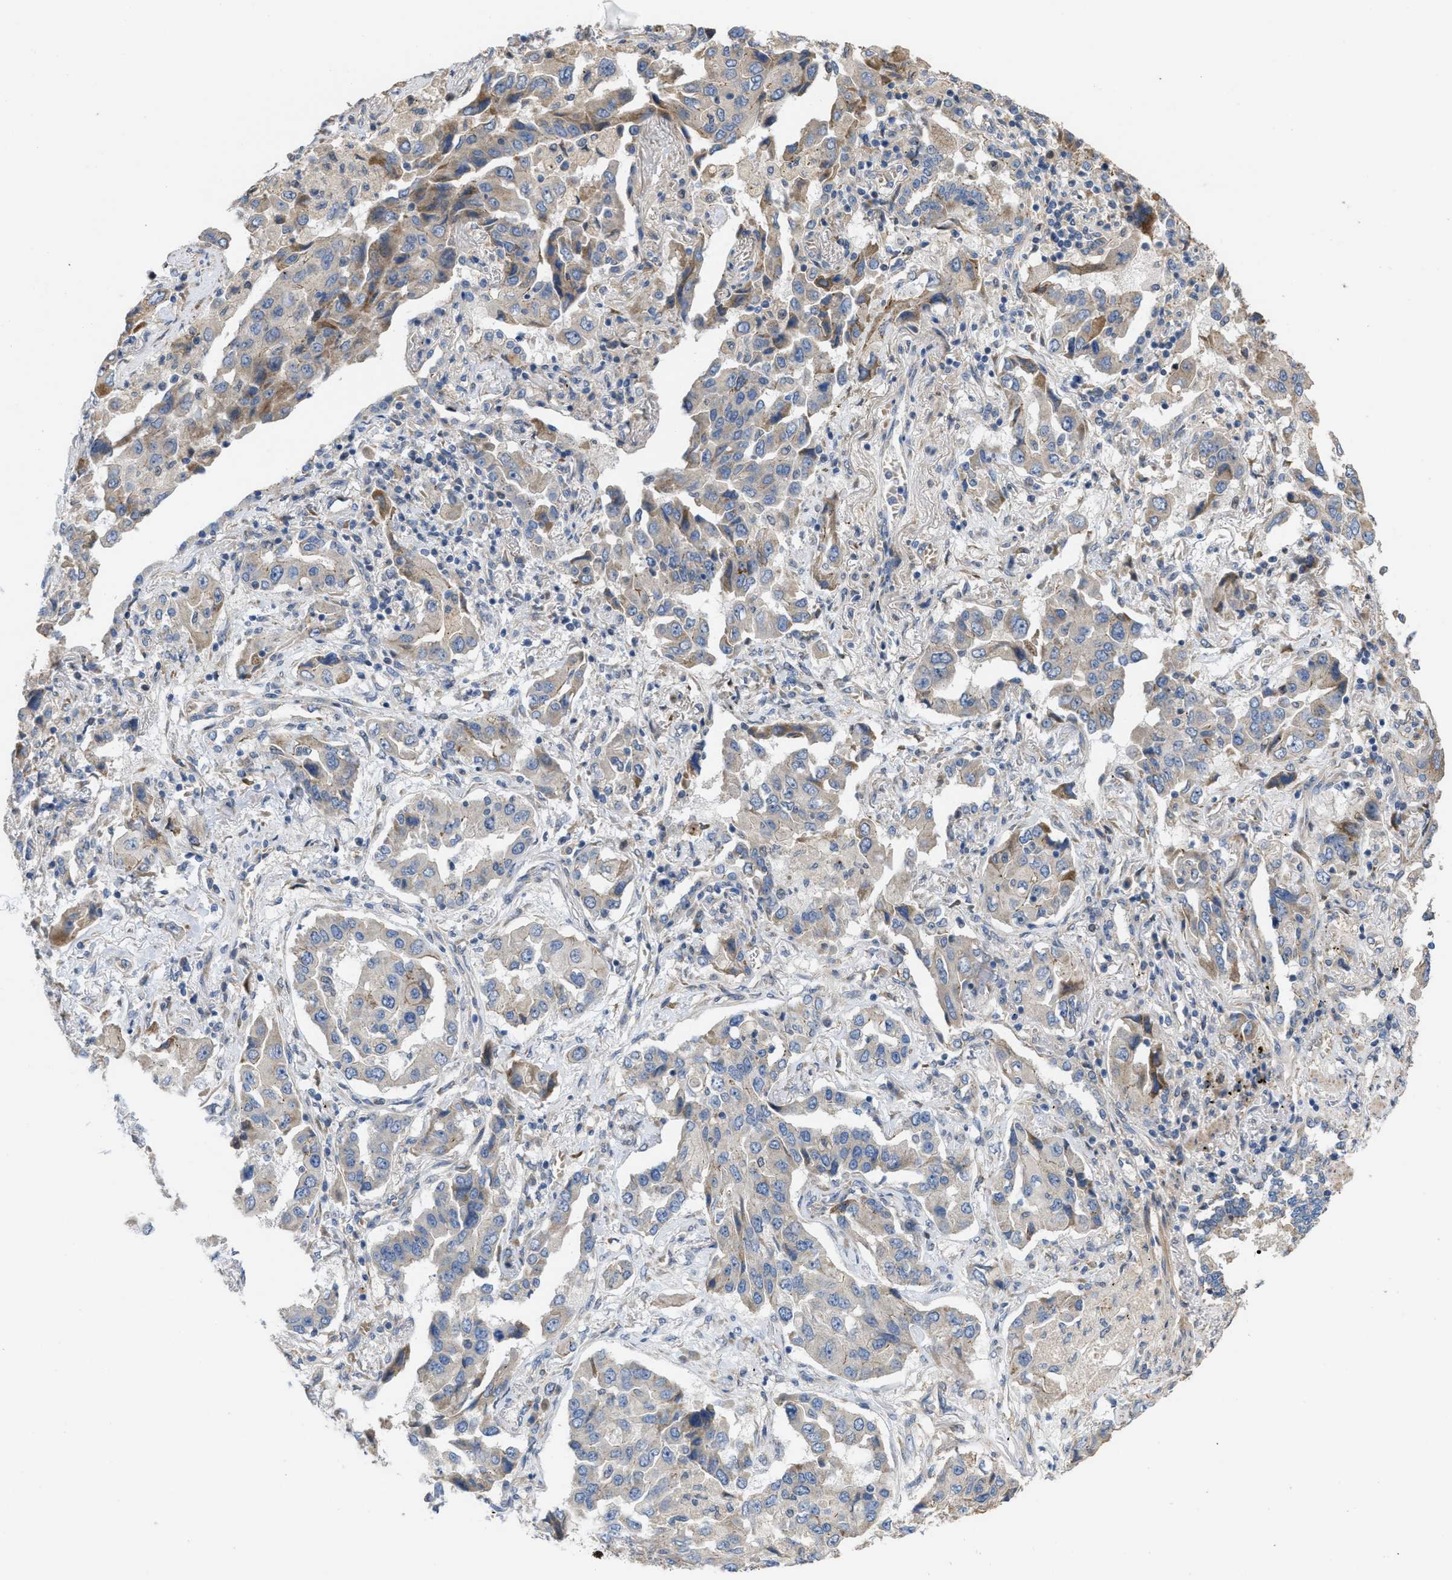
{"staining": {"intensity": "moderate", "quantity": "<25%", "location": "cytoplasmic/membranous"}, "tissue": "lung cancer", "cell_type": "Tumor cells", "image_type": "cancer", "snomed": [{"axis": "morphology", "description": "Adenocarcinoma, NOS"}, {"axis": "topography", "description": "Lung"}], "caption": "Immunohistochemistry (IHC) image of neoplastic tissue: human lung adenocarcinoma stained using immunohistochemistry displays low levels of moderate protein expression localized specifically in the cytoplasmic/membranous of tumor cells, appearing as a cytoplasmic/membranous brown color.", "gene": "CDPF1", "patient": {"sex": "female", "age": 65}}